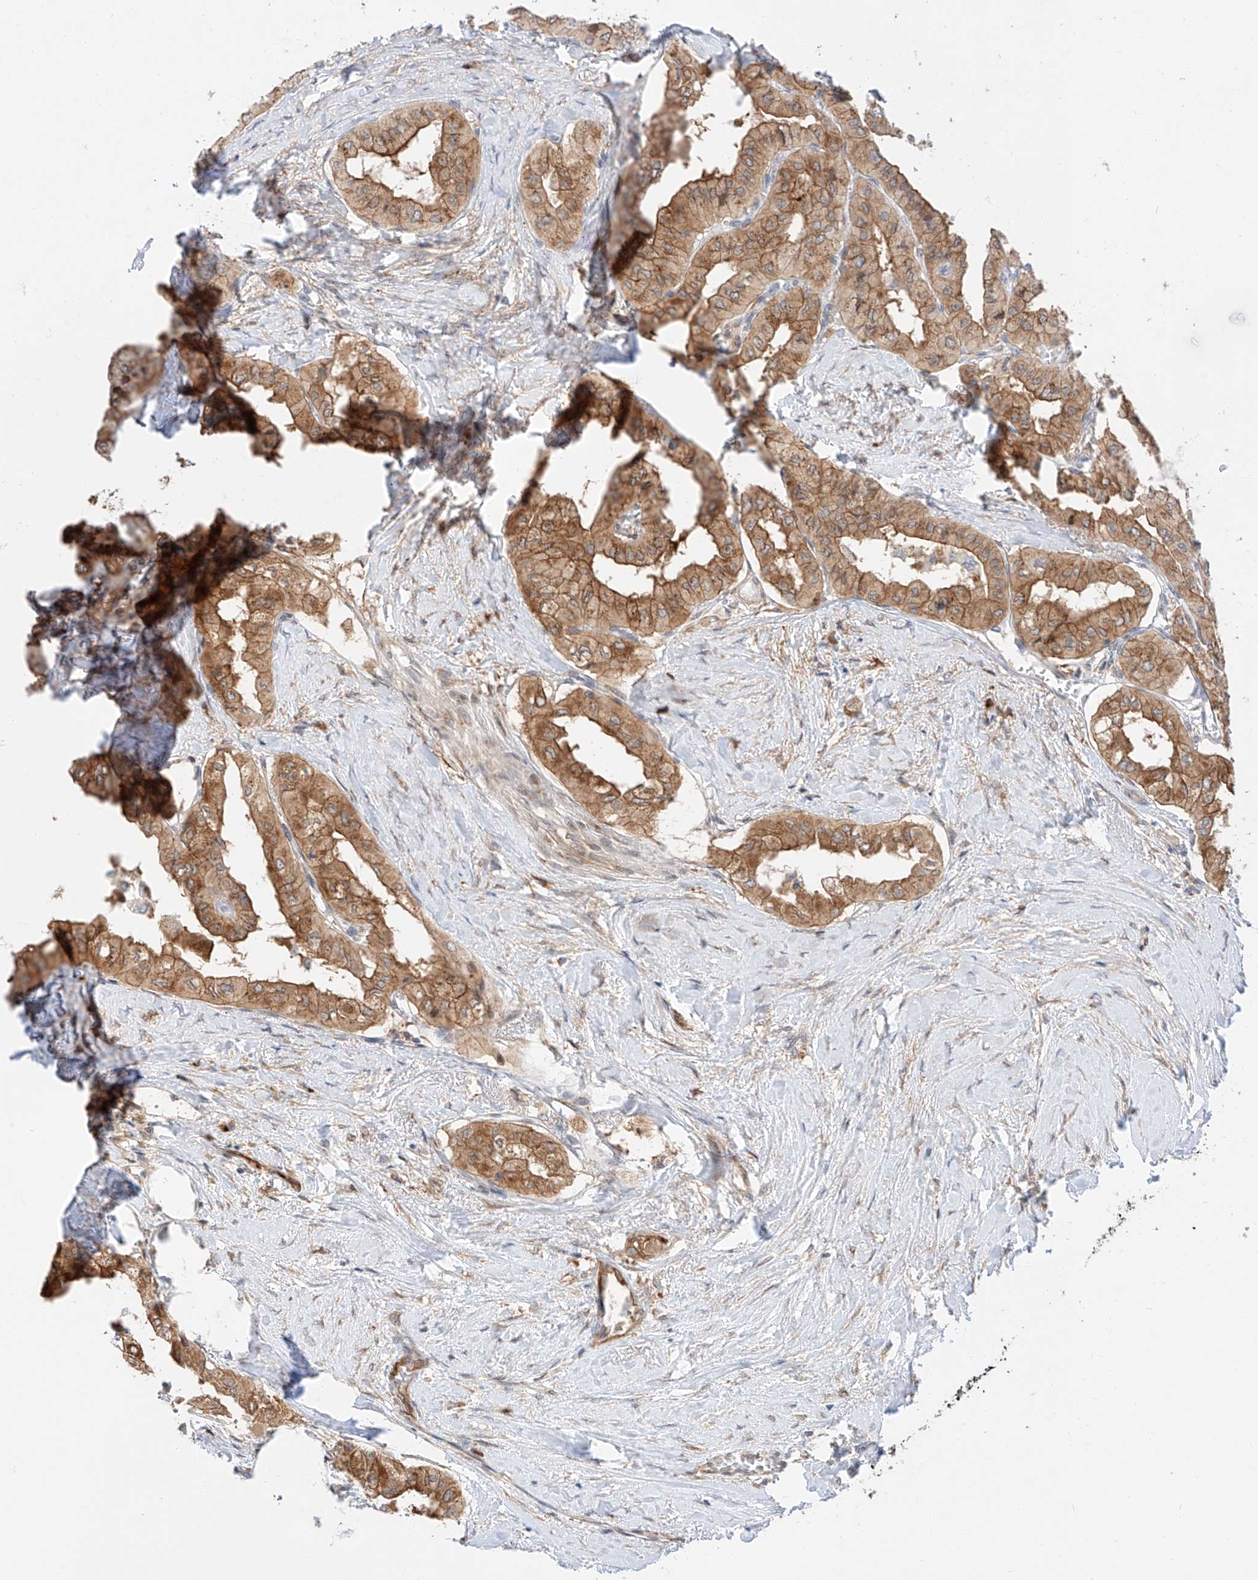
{"staining": {"intensity": "moderate", "quantity": ">75%", "location": "cytoplasmic/membranous"}, "tissue": "thyroid cancer", "cell_type": "Tumor cells", "image_type": "cancer", "snomed": [{"axis": "morphology", "description": "Papillary adenocarcinoma, NOS"}, {"axis": "topography", "description": "Thyroid gland"}], "caption": "A brown stain shows moderate cytoplasmic/membranous expression of a protein in human thyroid papillary adenocarcinoma tumor cells. The staining was performed using DAB, with brown indicating positive protein expression. Nuclei are stained blue with hematoxylin.", "gene": "CARMIL1", "patient": {"sex": "female", "age": 59}}